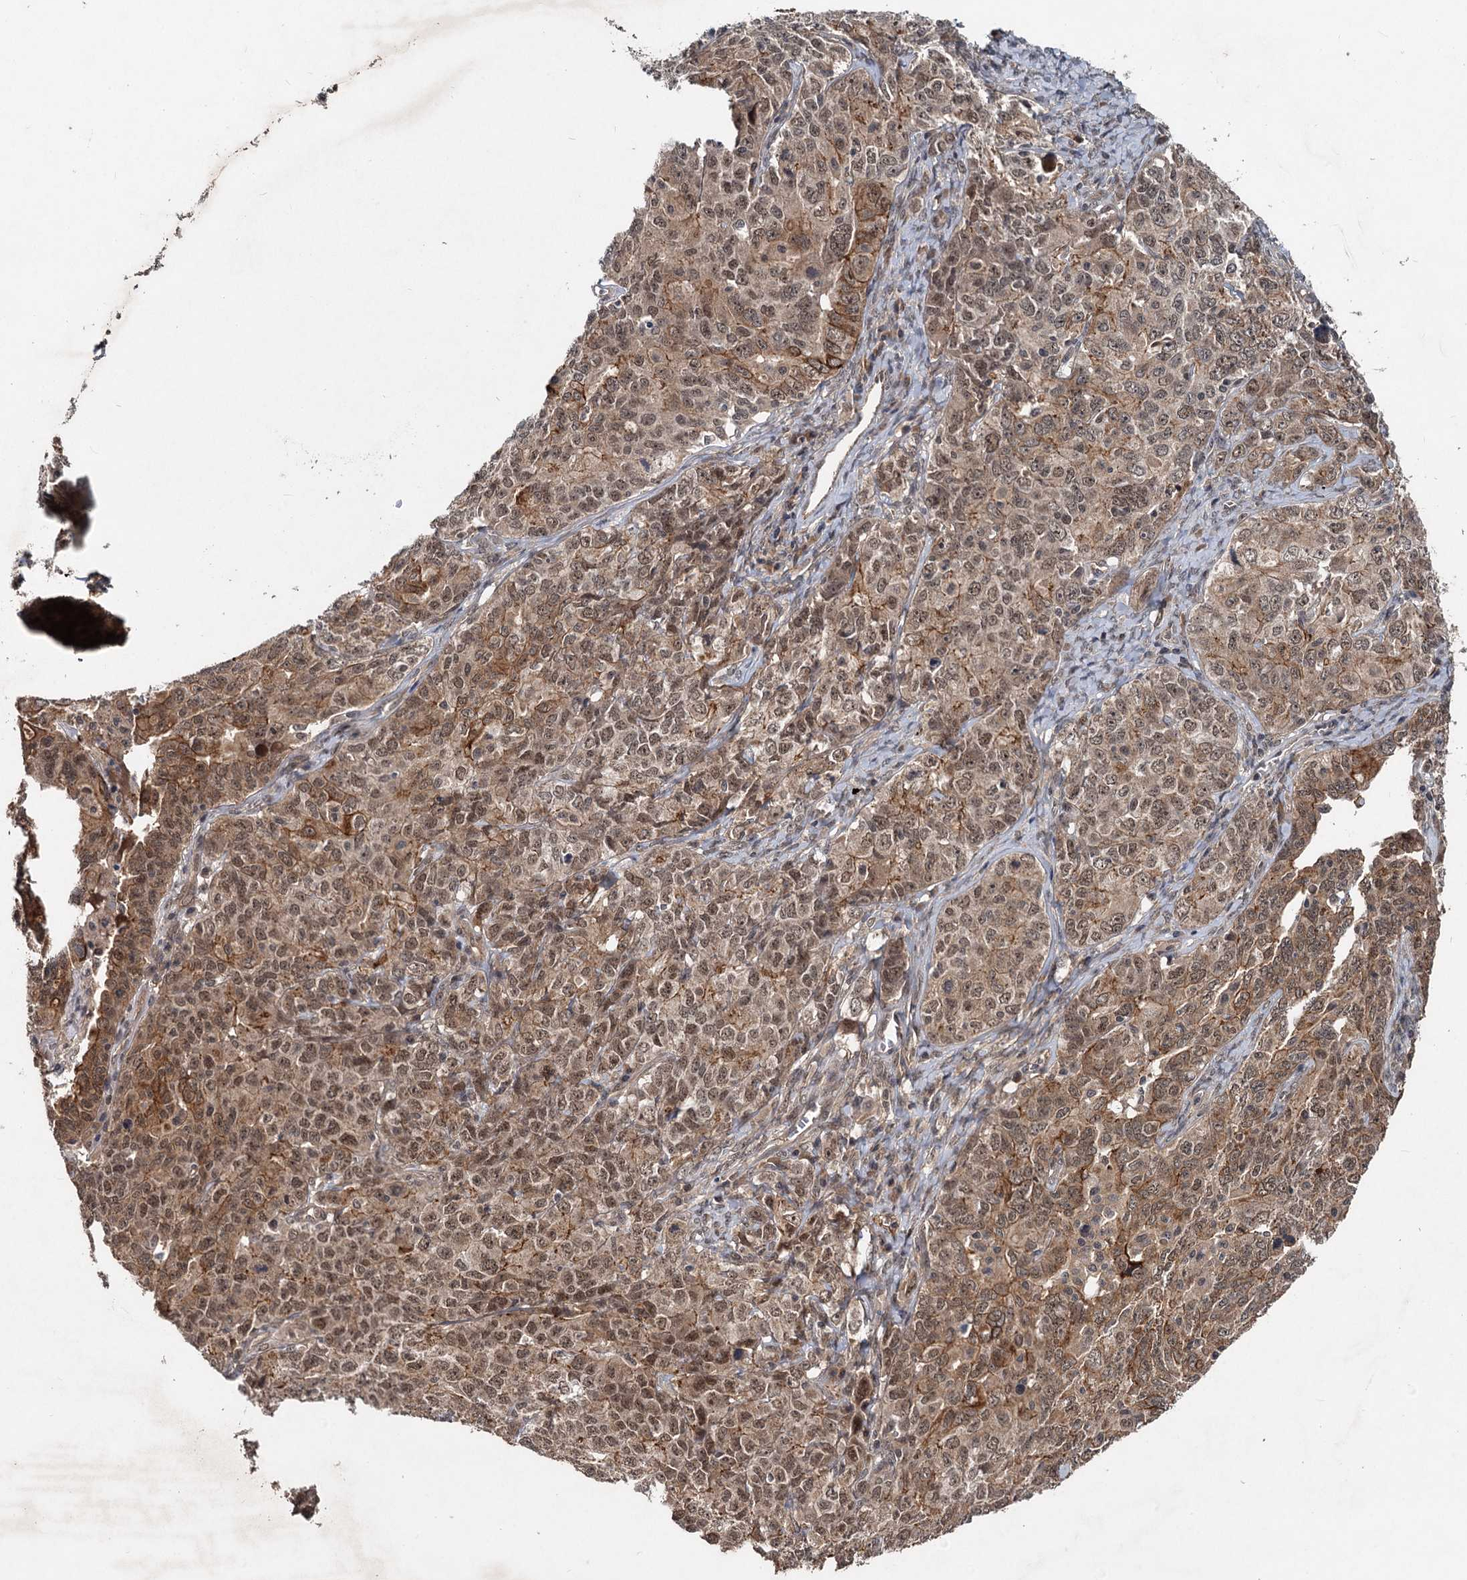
{"staining": {"intensity": "moderate", "quantity": ">75%", "location": "cytoplasmic/membranous,nuclear"}, "tissue": "ovarian cancer", "cell_type": "Tumor cells", "image_type": "cancer", "snomed": [{"axis": "morphology", "description": "Carcinoma, endometroid"}, {"axis": "topography", "description": "Ovary"}], "caption": "An image of human ovarian cancer stained for a protein displays moderate cytoplasmic/membranous and nuclear brown staining in tumor cells.", "gene": "RITA1", "patient": {"sex": "female", "age": 62}}